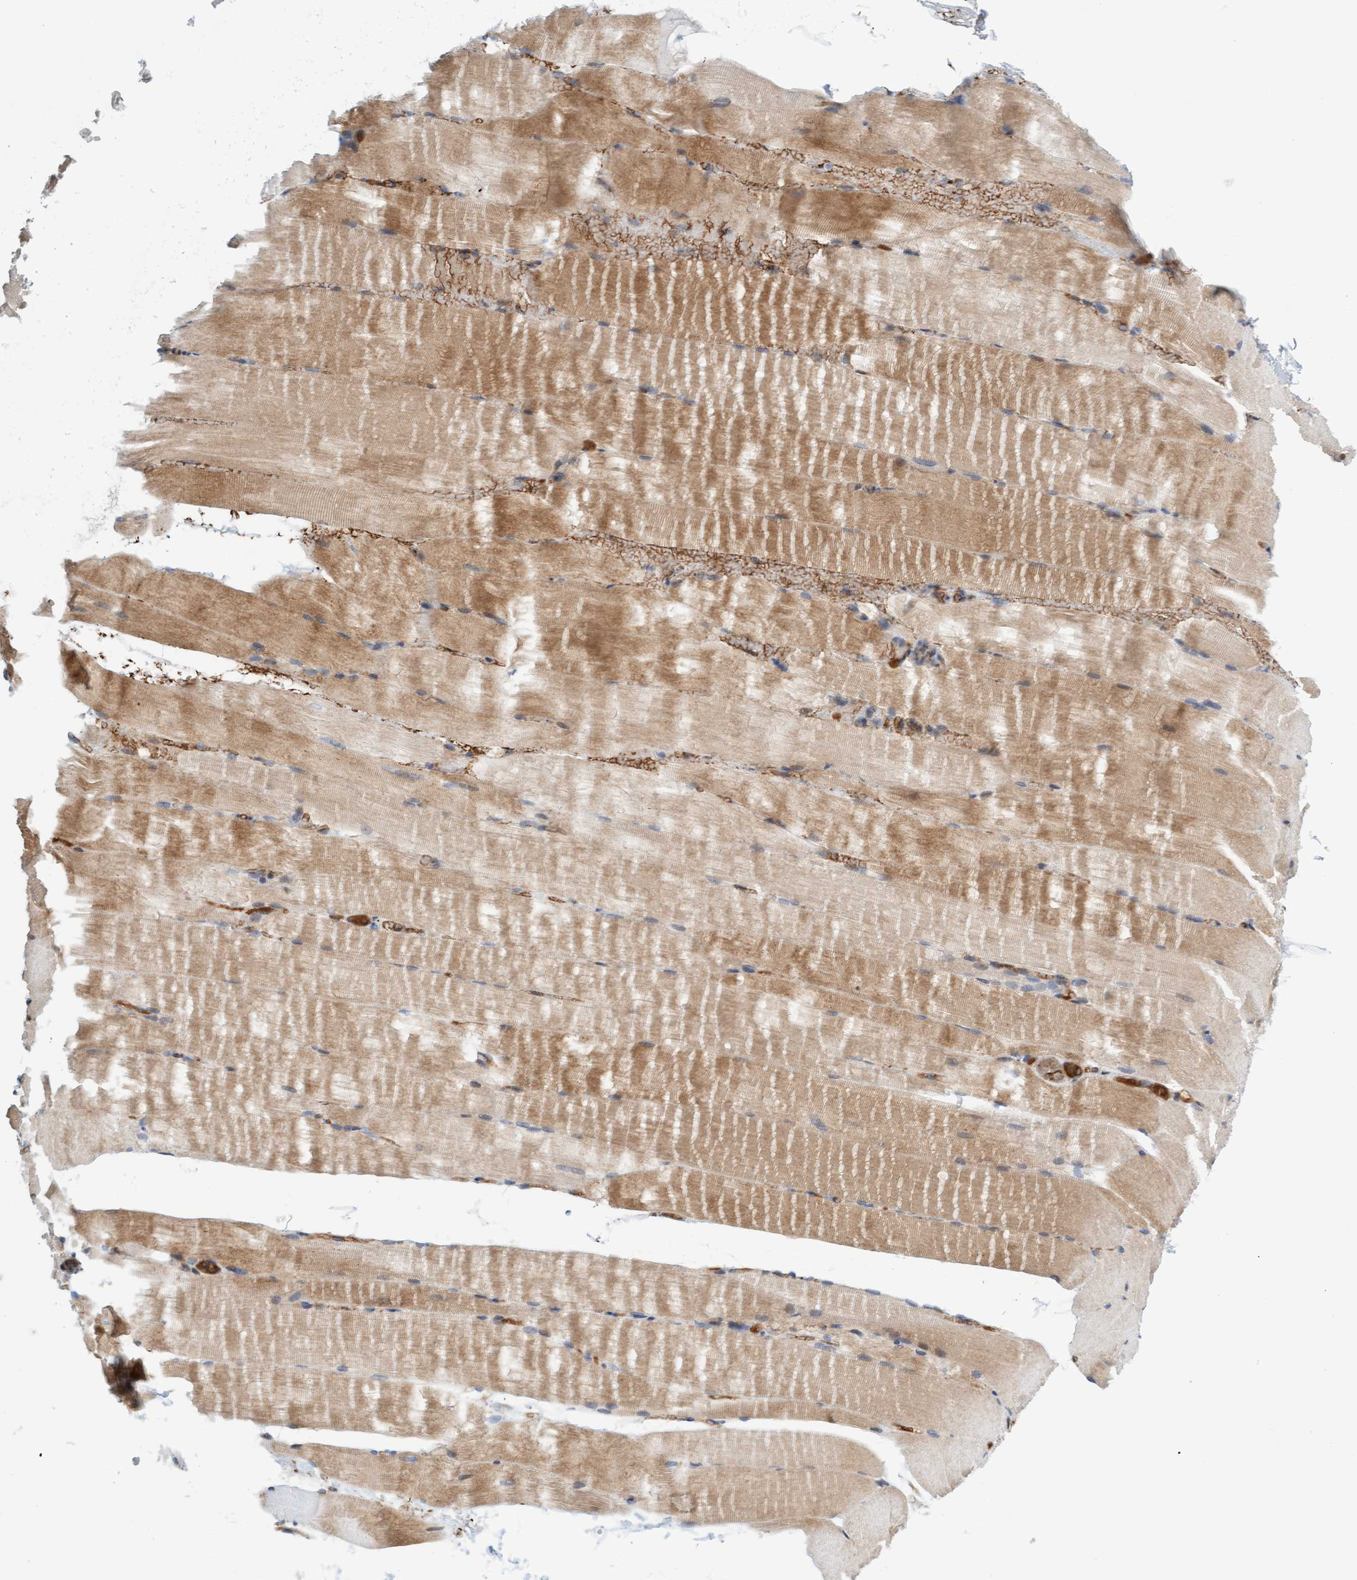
{"staining": {"intensity": "moderate", "quantity": ">75%", "location": "cytoplasmic/membranous"}, "tissue": "skeletal muscle", "cell_type": "Myocytes", "image_type": "normal", "snomed": [{"axis": "morphology", "description": "Normal tissue, NOS"}, {"axis": "topography", "description": "Skeletal muscle"}, {"axis": "topography", "description": "Parathyroid gland"}], "caption": "Moderate cytoplasmic/membranous staining is present in about >75% of myocytes in unremarkable skeletal muscle. Nuclei are stained in blue.", "gene": "EIF4EBP1", "patient": {"sex": "female", "age": 37}}